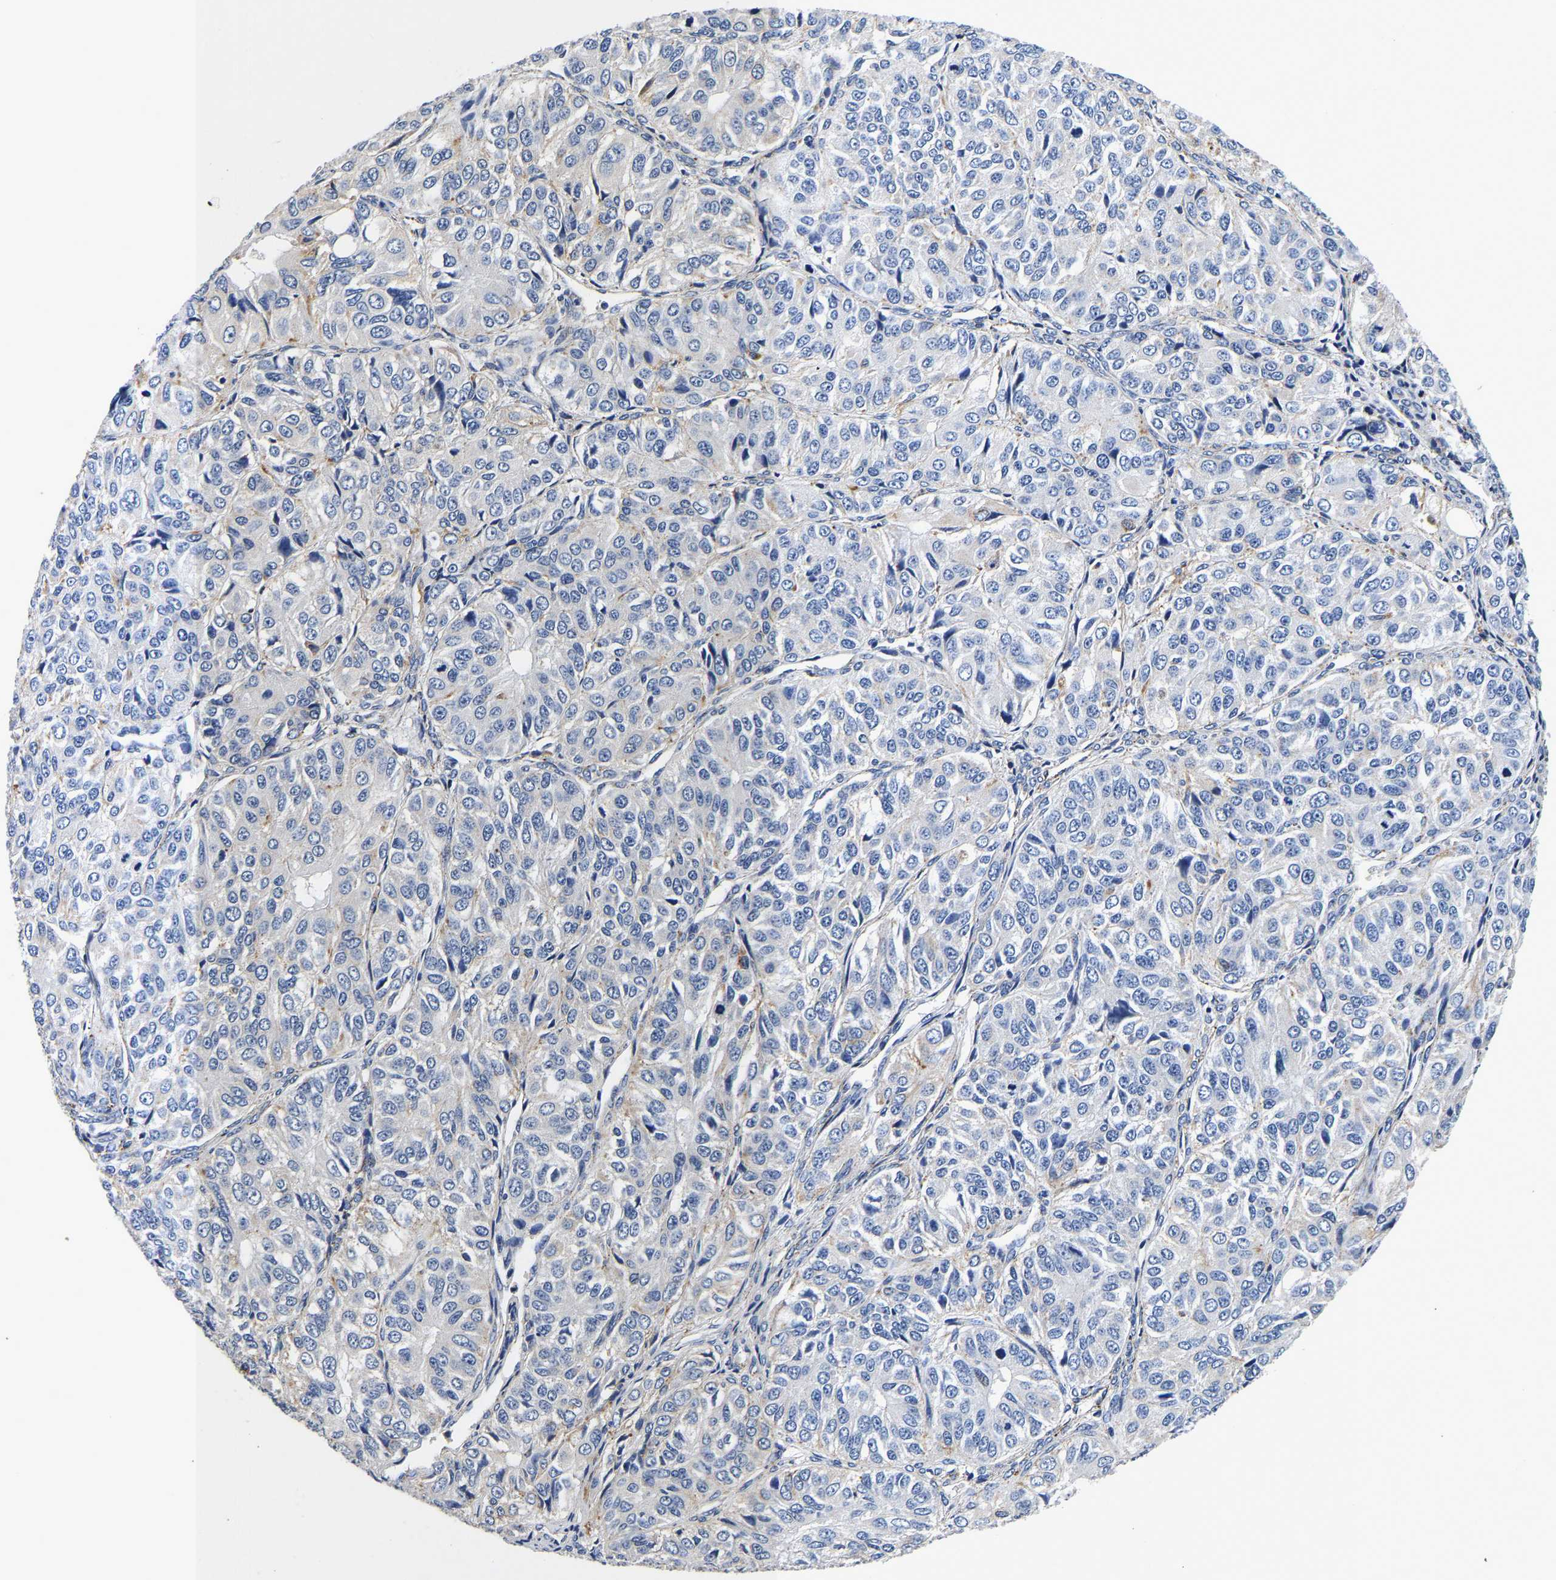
{"staining": {"intensity": "negative", "quantity": "none", "location": "none"}, "tissue": "ovarian cancer", "cell_type": "Tumor cells", "image_type": "cancer", "snomed": [{"axis": "morphology", "description": "Carcinoma, endometroid"}, {"axis": "topography", "description": "Ovary"}], "caption": "This micrograph is of ovarian cancer (endometroid carcinoma) stained with IHC to label a protein in brown with the nuclei are counter-stained blue. There is no staining in tumor cells.", "gene": "GRN", "patient": {"sex": "female", "age": 51}}